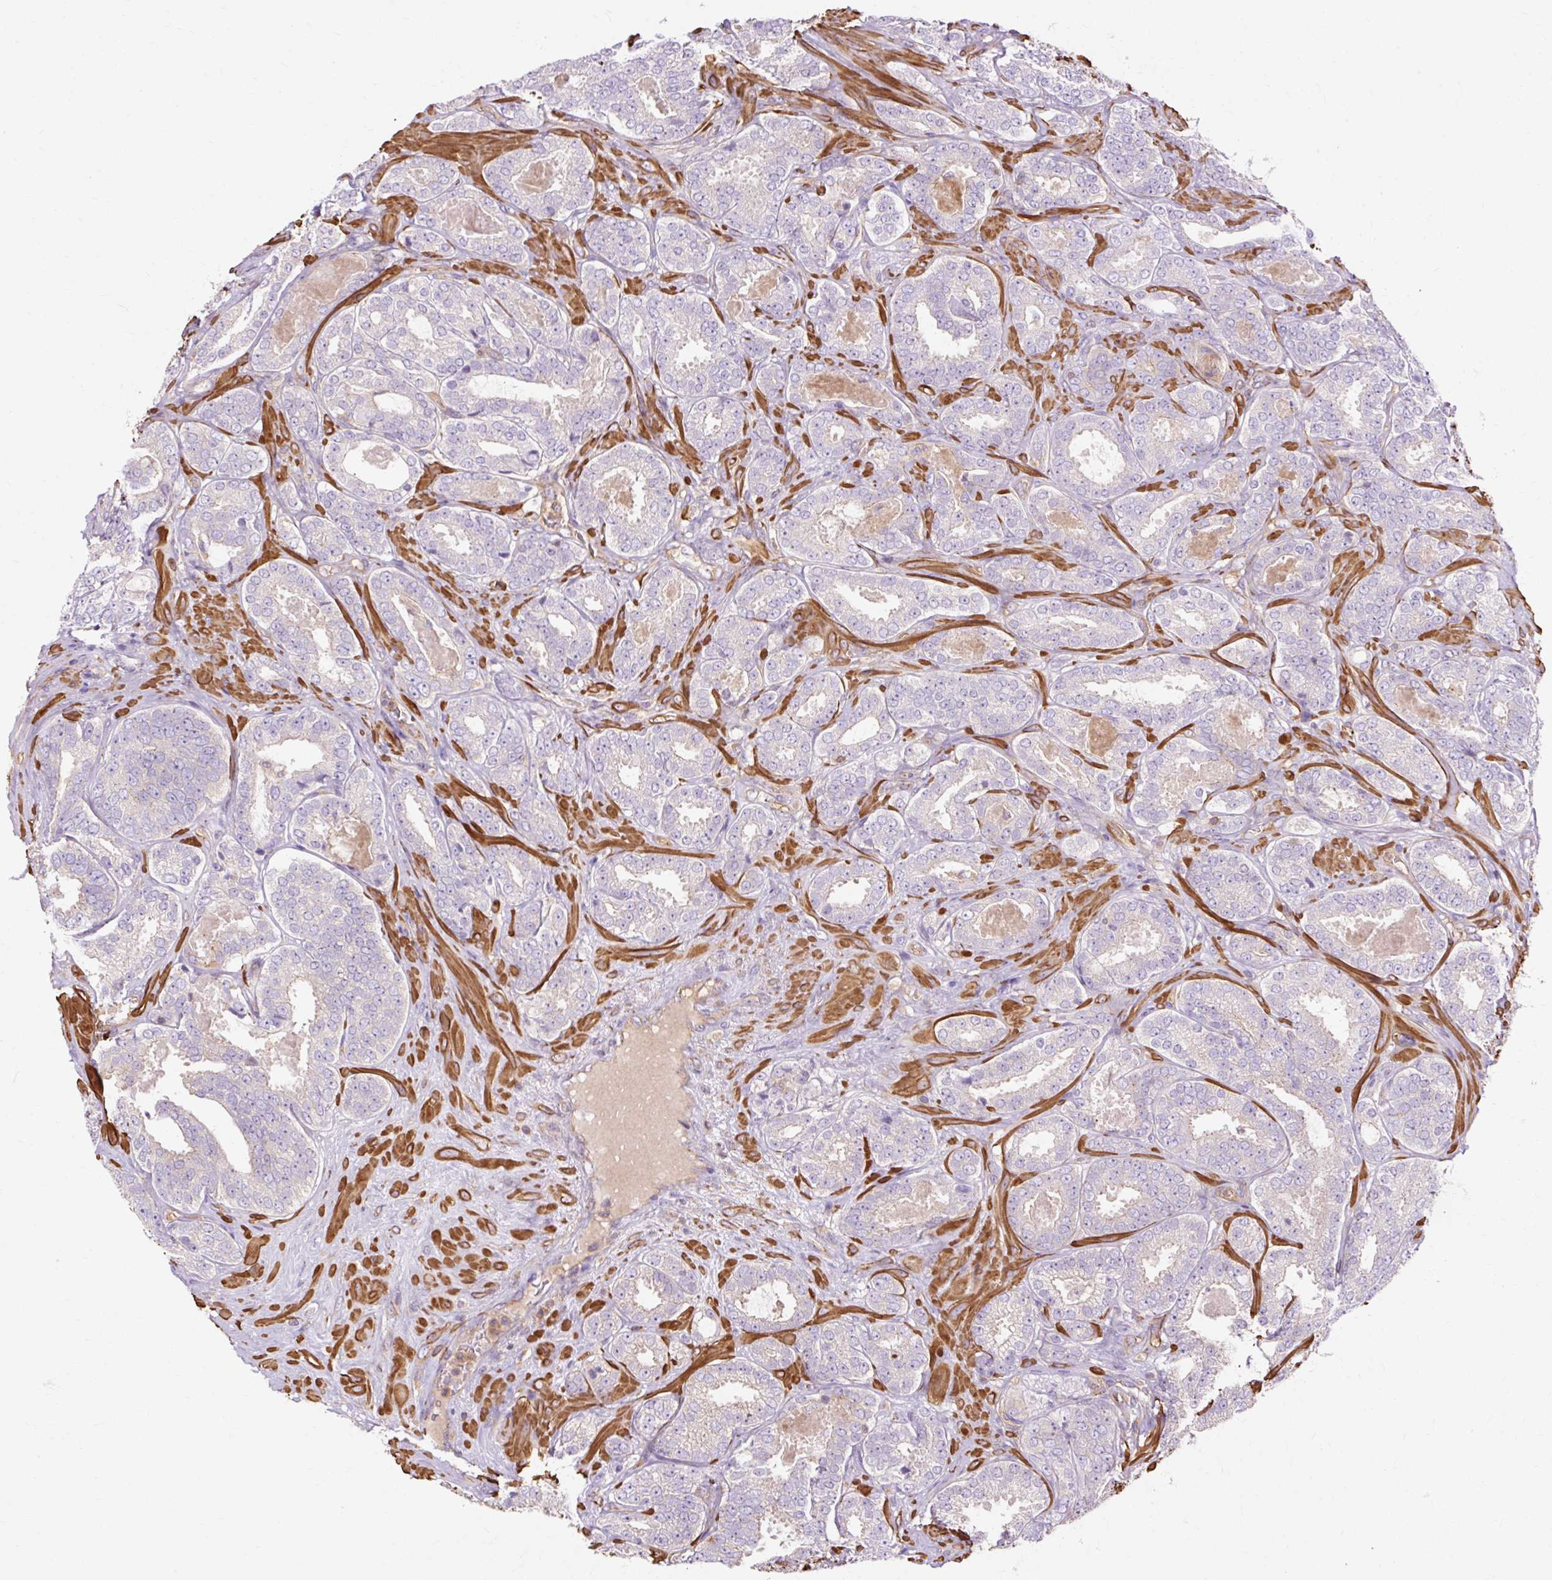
{"staining": {"intensity": "negative", "quantity": "none", "location": "none"}, "tissue": "prostate cancer", "cell_type": "Tumor cells", "image_type": "cancer", "snomed": [{"axis": "morphology", "description": "Adenocarcinoma, High grade"}, {"axis": "topography", "description": "Prostate"}], "caption": "Prostate cancer was stained to show a protein in brown. There is no significant expression in tumor cells. Nuclei are stained in blue.", "gene": "TBC1D2B", "patient": {"sex": "male", "age": 65}}